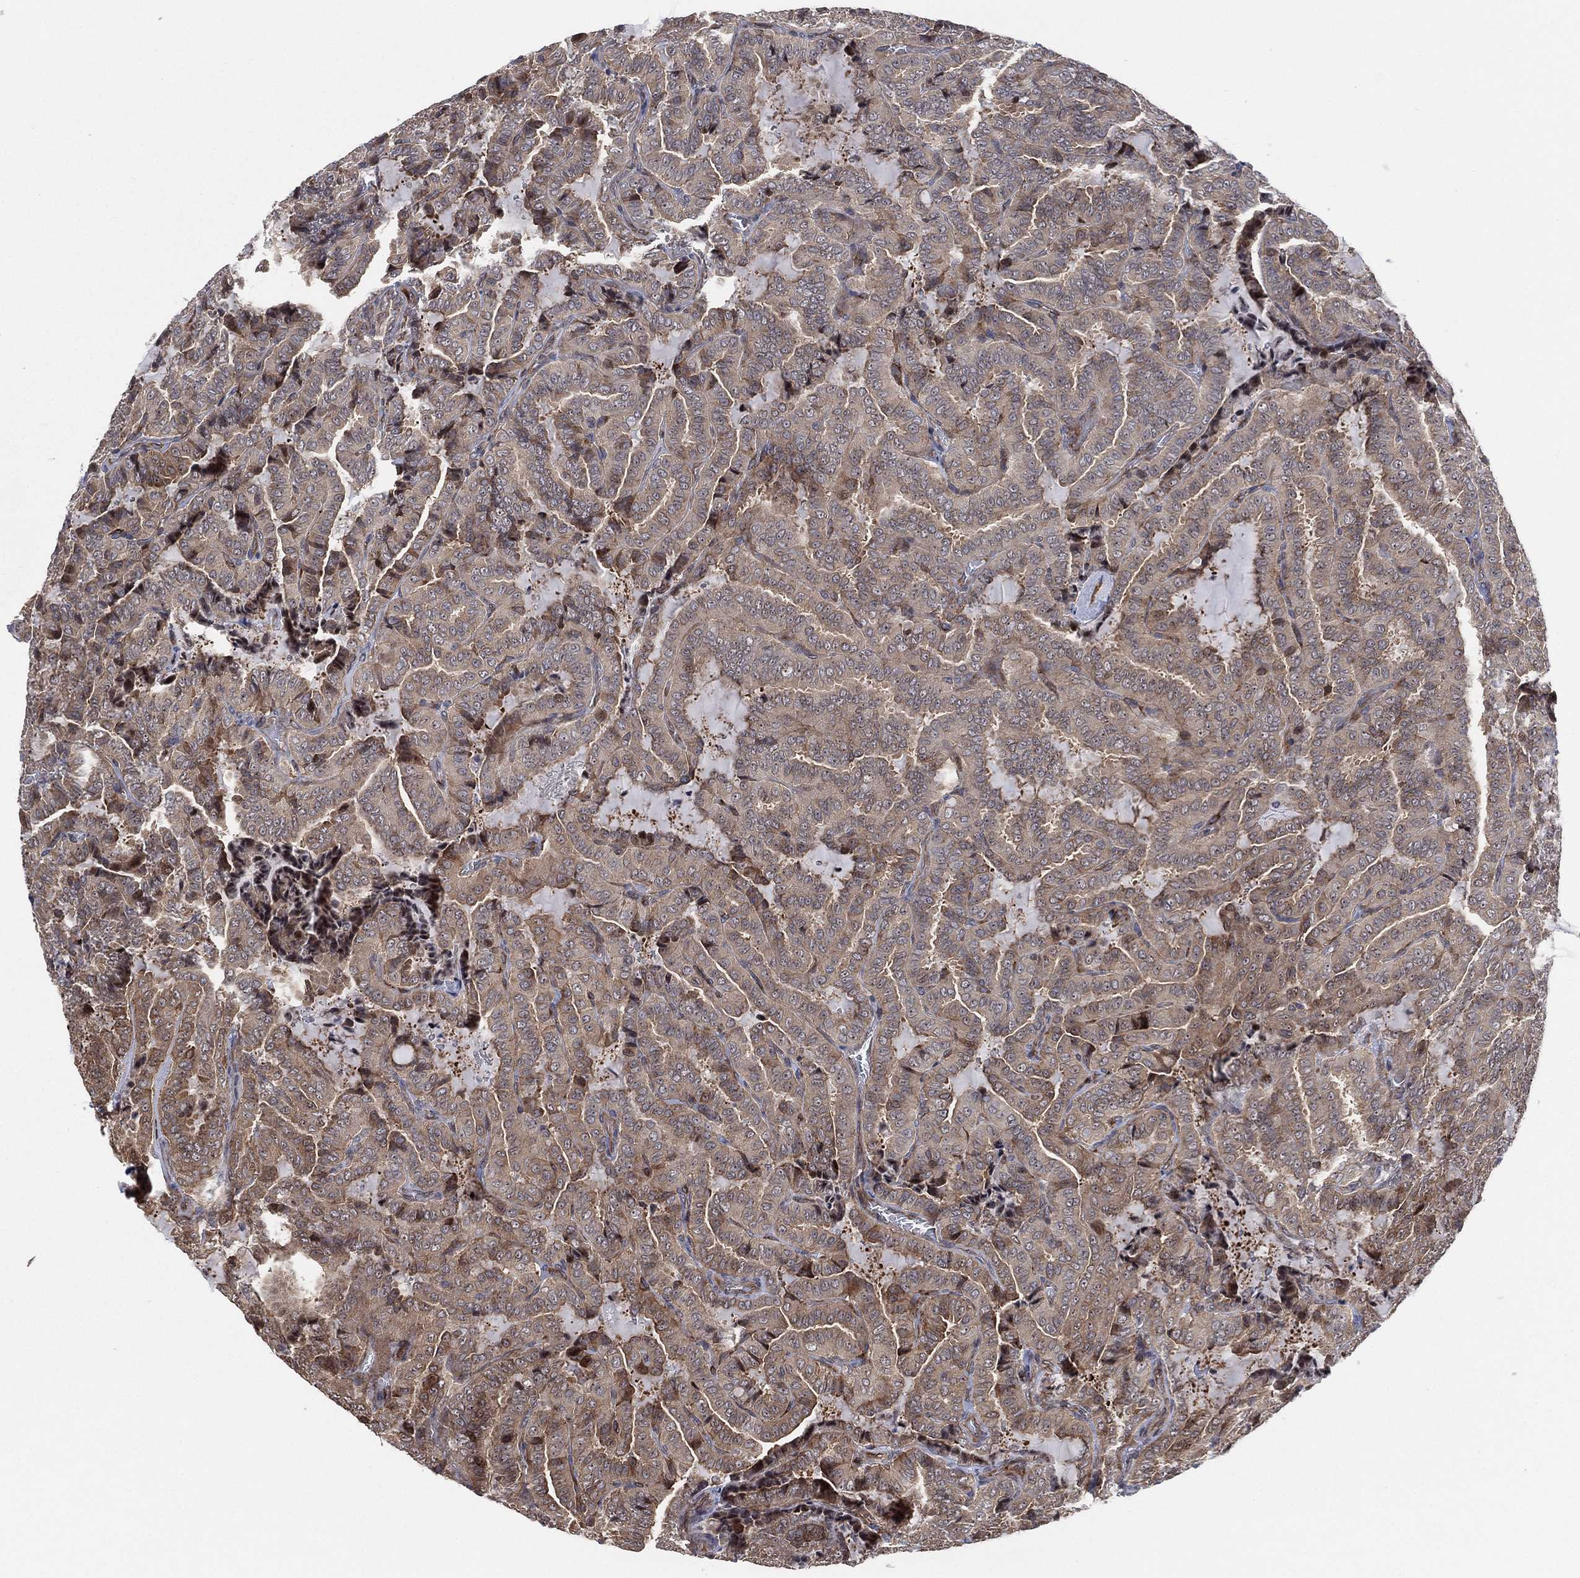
{"staining": {"intensity": "weak", "quantity": "25%-75%", "location": "cytoplasmic/membranous"}, "tissue": "thyroid cancer", "cell_type": "Tumor cells", "image_type": "cancer", "snomed": [{"axis": "morphology", "description": "Papillary adenocarcinoma, NOS"}, {"axis": "topography", "description": "Thyroid gland"}], "caption": "Protein staining exhibits weak cytoplasmic/membranous positivity in approximately 25%-75% of tumor cells in thyroid papillary adenocarcinoma.", "gene": "TMCO1", "patient": {"sex": "female", "age": 39}}